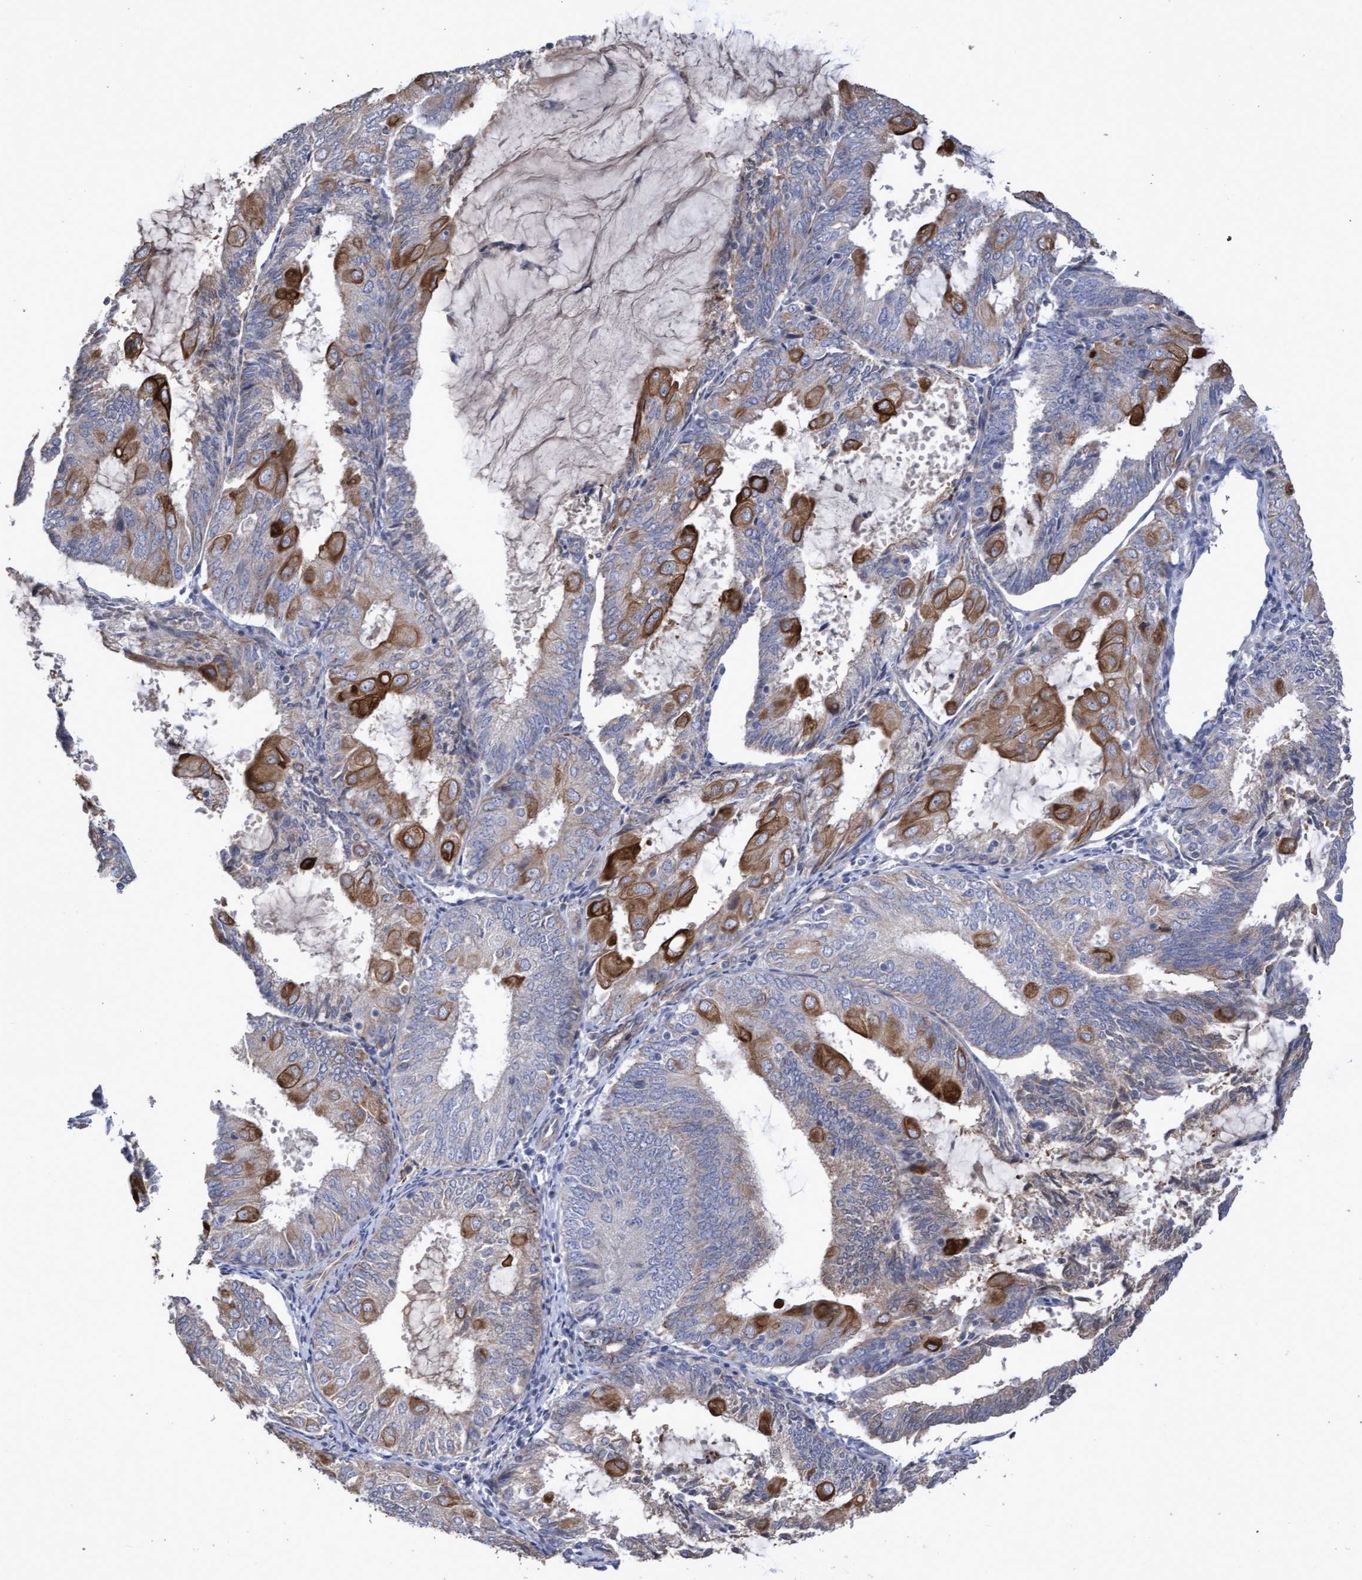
{"staining": {"intensity": "strong", "quantity": "<25%", "location": "cytoplasmic/membranous"}, "tissue": "endometrial cancer", "cell_type": "Tumor cells", "image_type": "cancer", "snomed": [{"axis": "morphology", "description": "Adenocarcinoma, NOS"}, {"axis": "topography", "description": "Endometrium"}], "caption": "A brown stain highlights strong cytoplasmic/membranous positivity of a protein in human endometrial cancer tumor cells. The staining was performed using DAB (3,3'-diaminobenzidine) to visualize the protein expression in brown, while the nuclei were stained in blue with hematoxylin (Magnification: 20x).", "gene": "KRT24", "patient": {"sex": "female", "age": 81}}